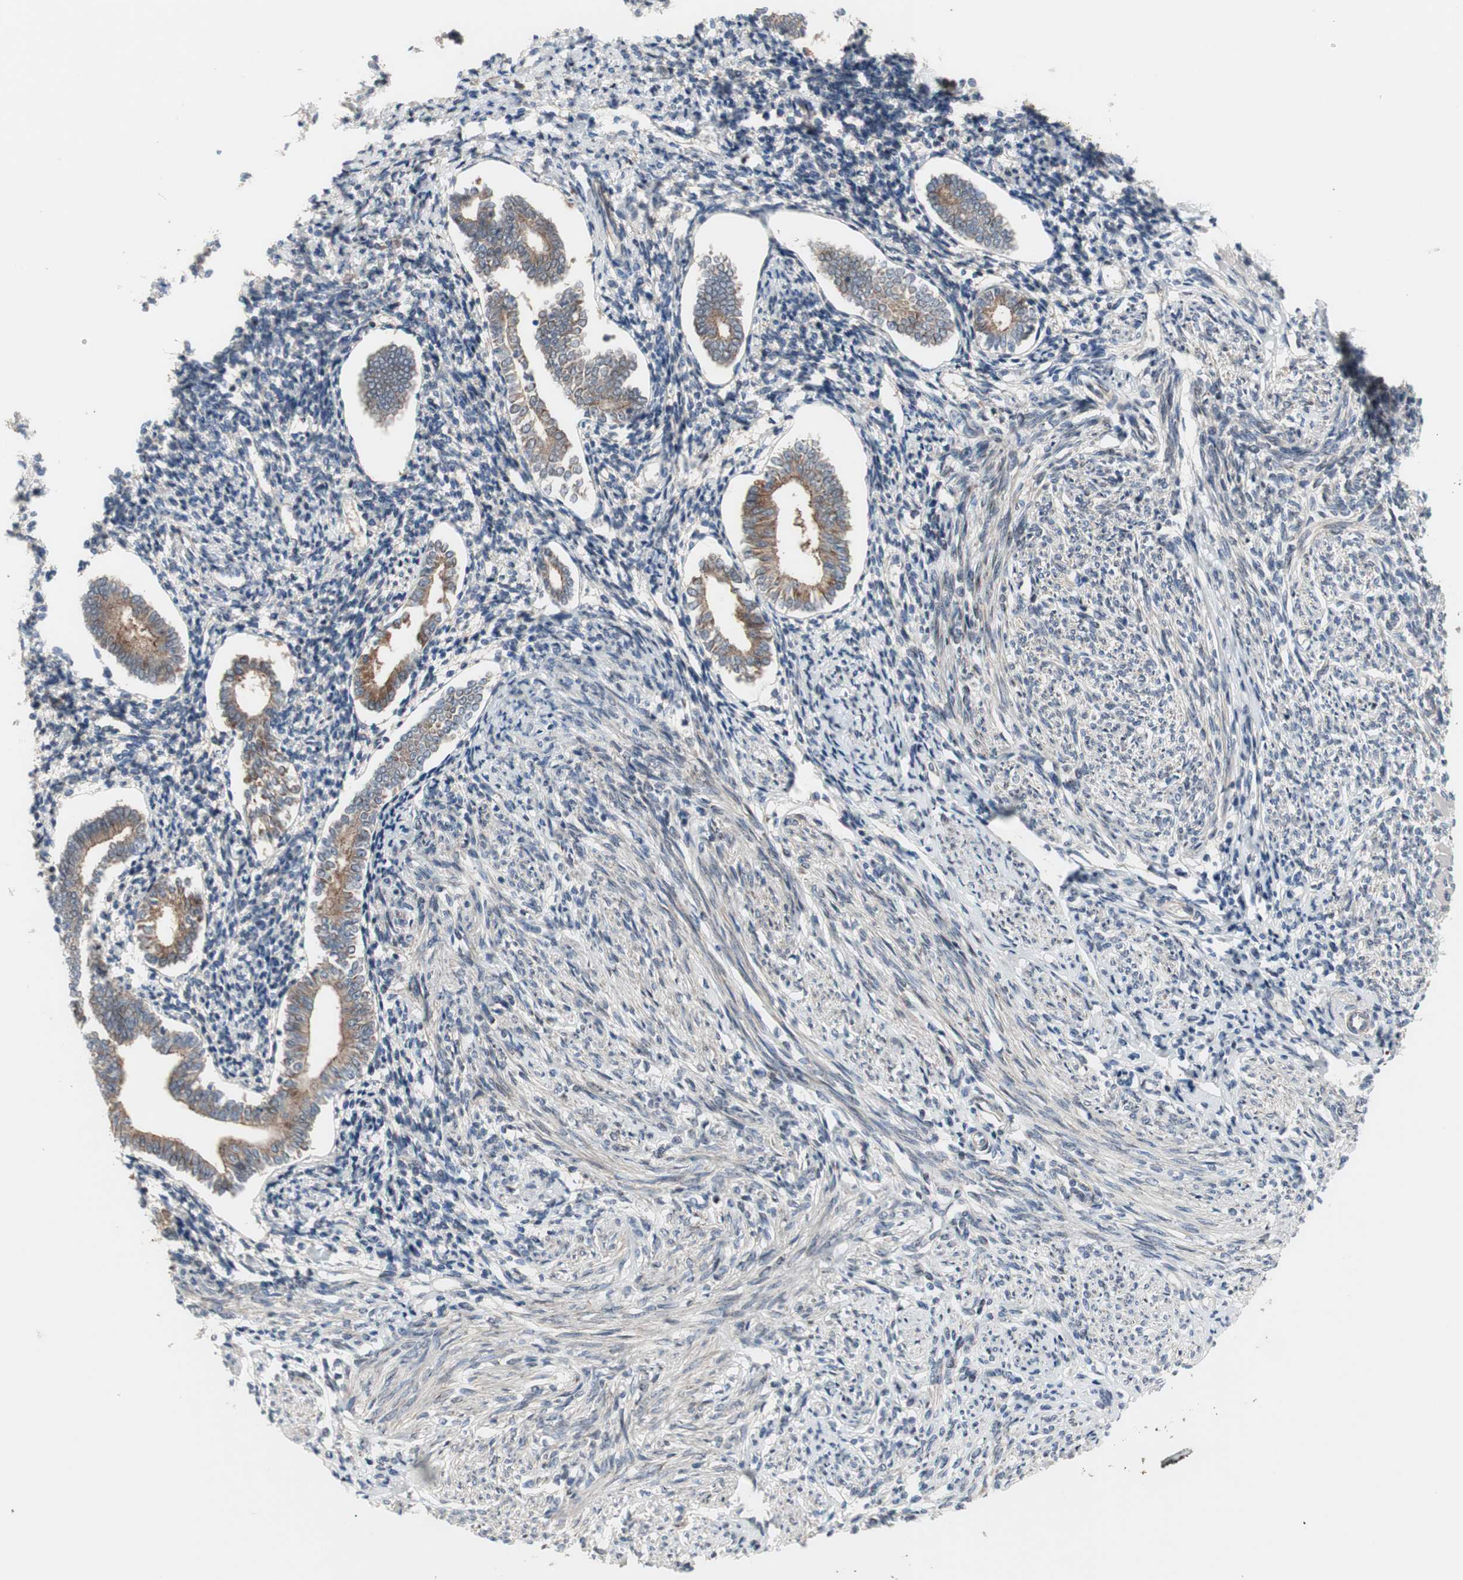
{"staining": {"intensity": "weak", "quantity": ">75%", "location": "cytoplasmic/membranous"}, "tissue": "endometrium", "cell_type": "Cells in endometrial stroma", "image_type": "normal", "snomed": [{"axis": "morphology", "description": "Normal tissue, NOS"}, {"axis": "topography", "description": "Endometrium"}], "caption": "Immunohistochemical staining of normal endometrium reveals low levels of weak cytoplasmic/membranous staining in approximately >75% of cells in endometrial stroma. The staining is performed using DAB brown chromogen to label protein expression. The nuclei are counter-stained blue using hematoxylin.", "gene": "OAZ1", "patient": {"sex": "female", "age": 71}}